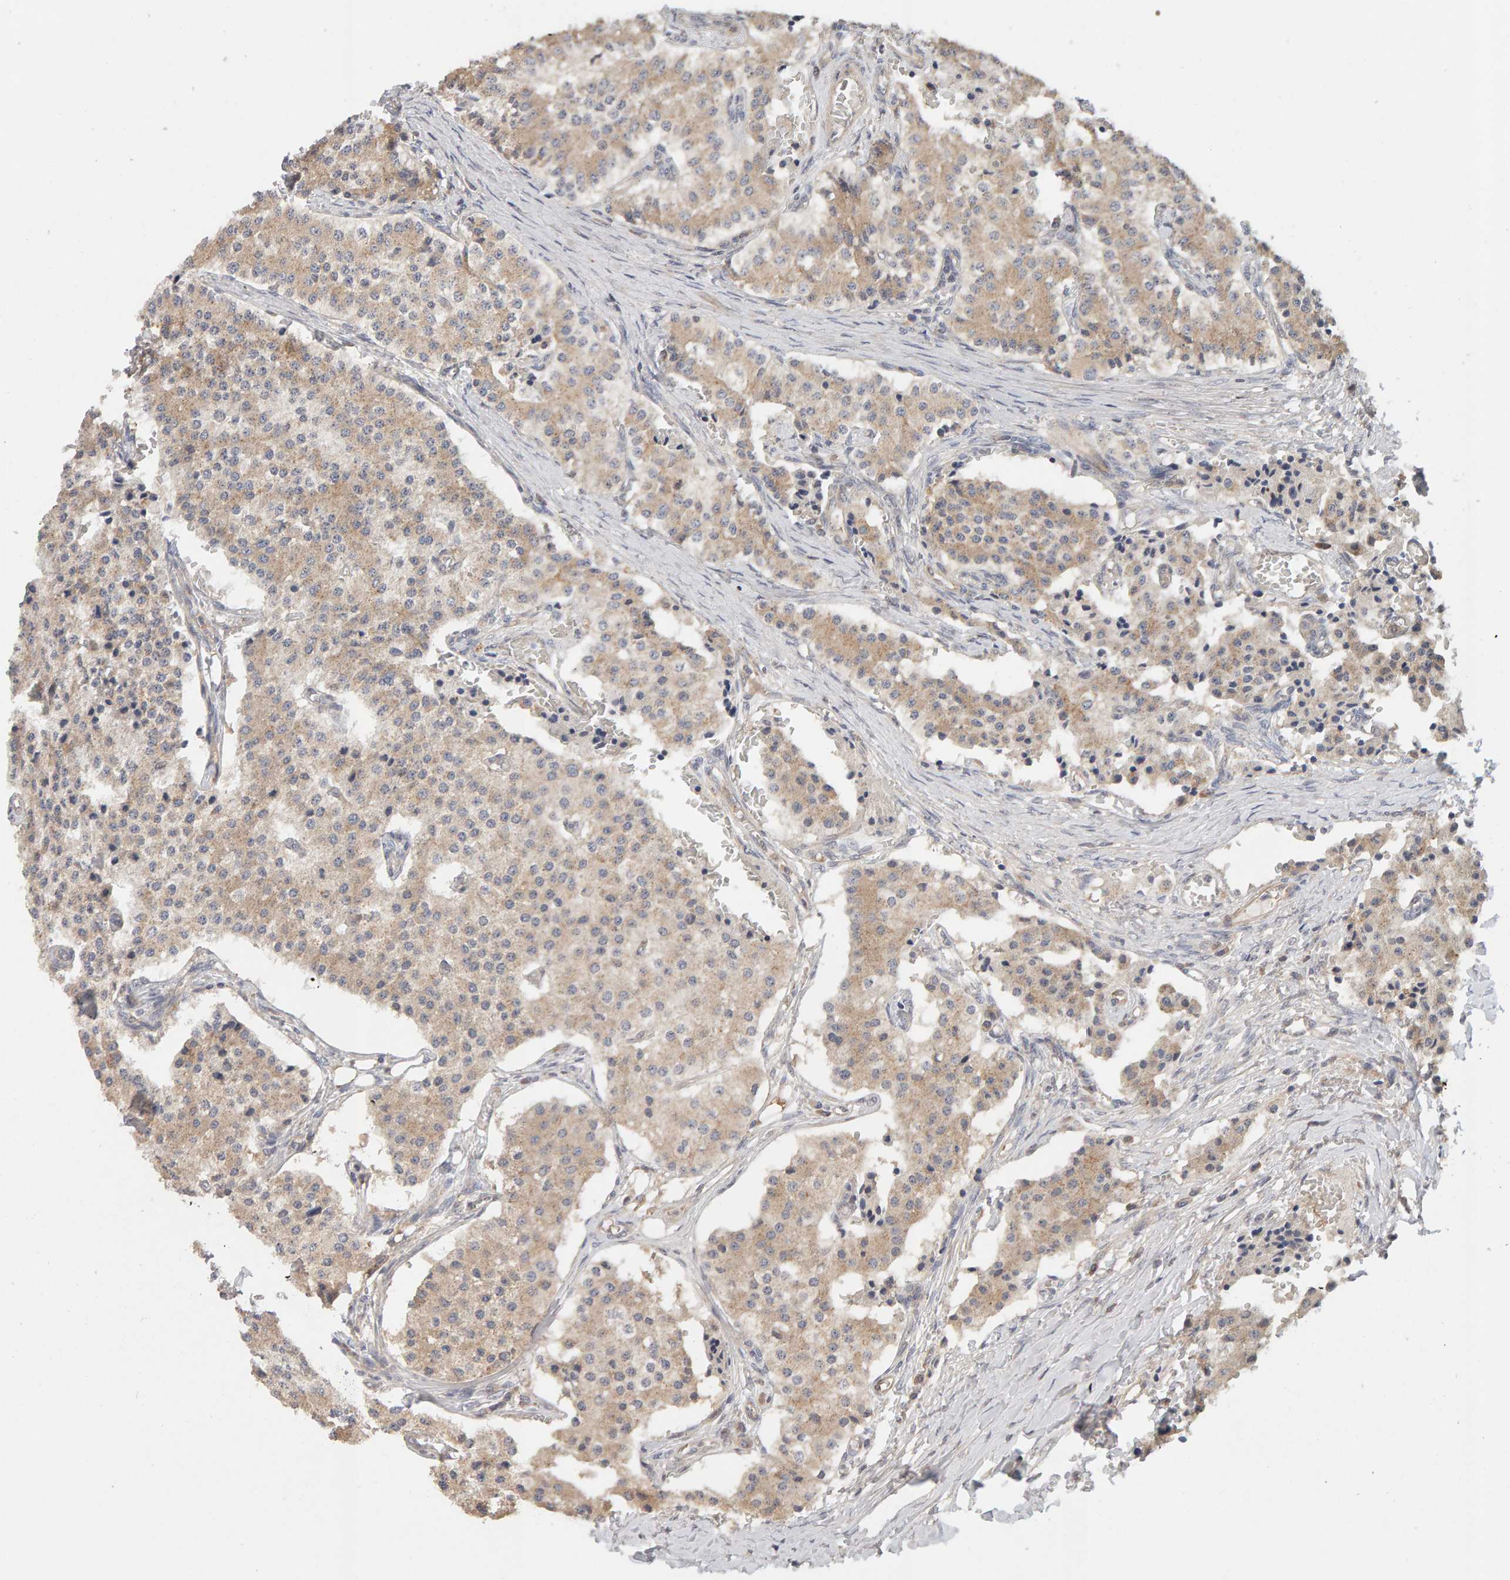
{"staining": {"intensity": "weak", "quantity": ">75%", "location": "cytoplasmic/membranous"}, "tissue": "carcinoid", "cell_type": "Tumor cells", "image_type": "cancer", "snomed": [{"axis": "morphology", "description": "Carcinoid, malignant, NOS"}, {"axis": "topography", "description": "Colon"}], "caption": "Weak cytoplasmic/membranous staining for a protein is present in about >75% of tumor cells of carcinoid (malignant) using IHC.", "gene": "DNAJC7", "patient": {"sex": "female", "age": 52}}